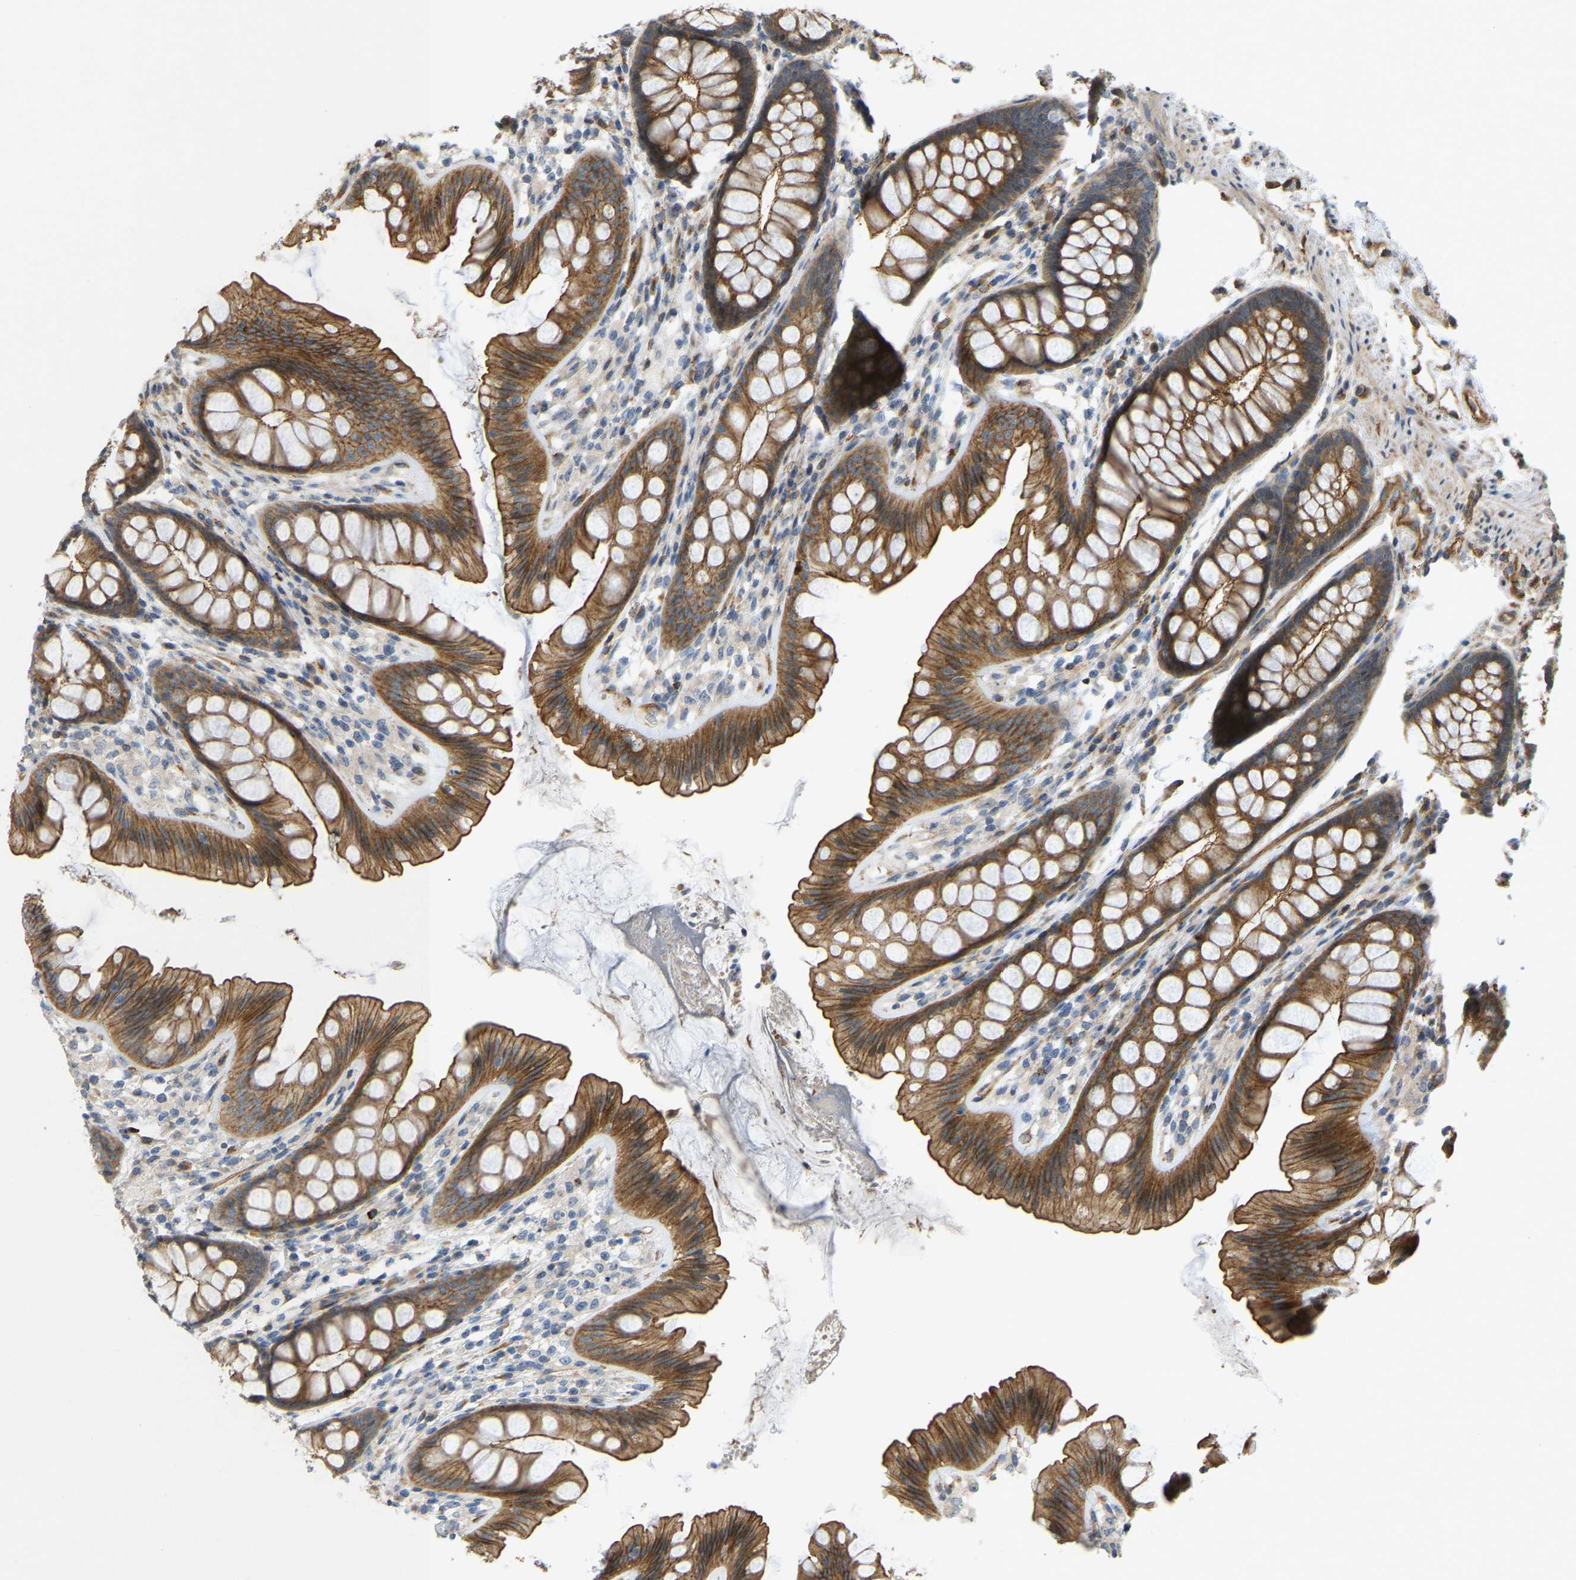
{"staining": {"intensity": "weak", "quantity": ">75%", "location": "cytoplasmic/membranous"}, "tissue": "colon", "cell_type": "Endothelial cells", "image_type": "normal", "snomed": [{"axis": "morphology", "description": "Normal tissue, NOS"}, {"axis": "topography", "description": "Colon"}], "caption": "An IHC photomicrograph of benign tissue is shown. Protein staining in brown shows weak cytoplasmic/membranous positivity in colon within endothelial cells. The protein is shown in brown color, while the nuclei are stained blue.", "gene": "KIAA1671", "patient": {"sex": "female", "age": 56}}